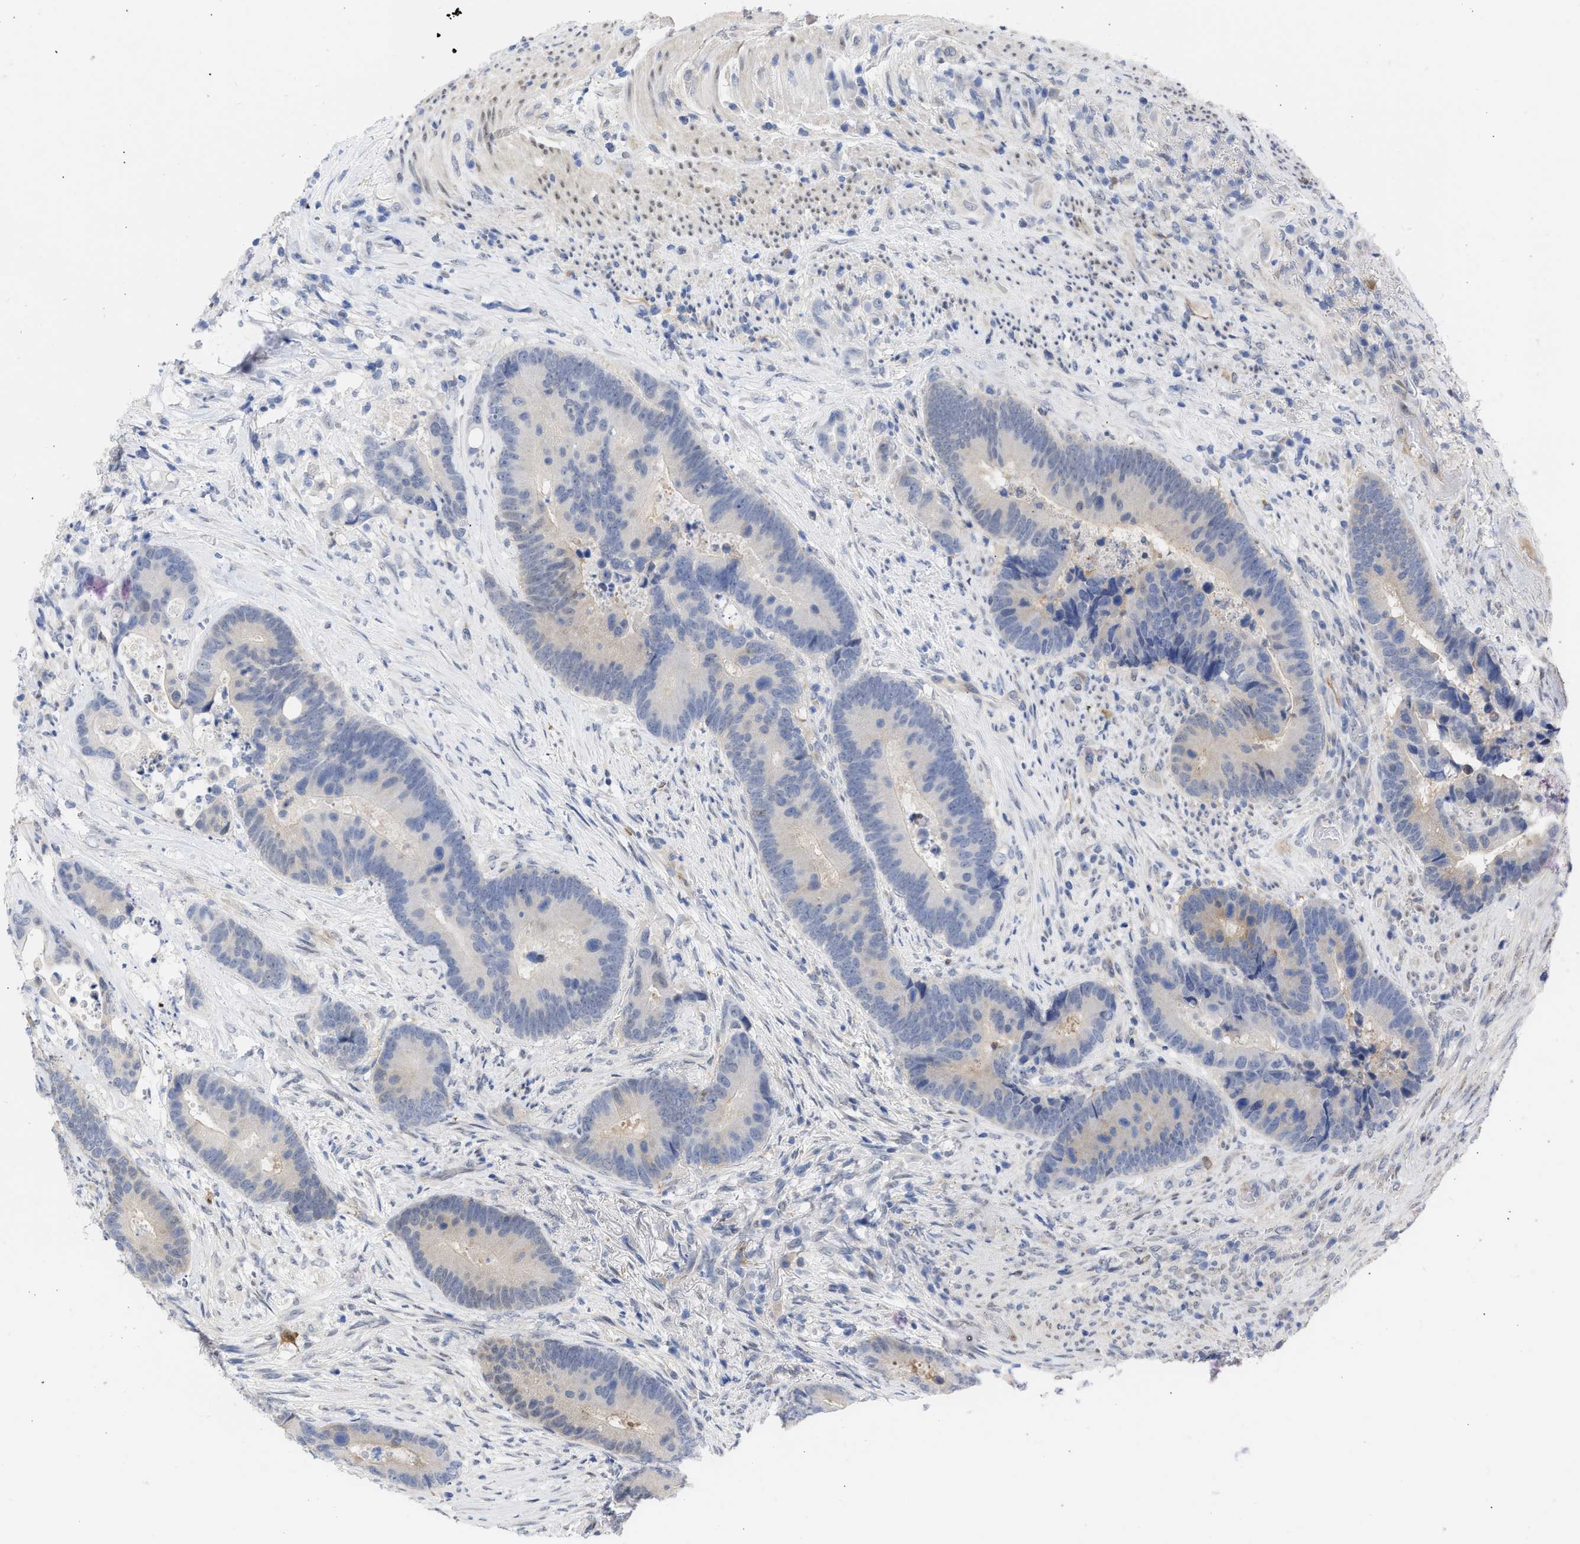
{"staining": {"intensity": "negative", "quantity": "none", "location": "none"}, "tissue": "colorectal cancer", "cell_type": "Tumor cells", "image_type": "cancer", "snomed": [{"axis": "morphology", "description": "Adenocarcinoma, NOS"}, {"axis": "topography", "description": "Rectum"}], "caption": "Human colorectal cancer (adenocarcinoma) stained for a protein using immunohistochemistry (IHC) reveals no staining in tumor cells.", "gene": "THRA", "patient": {"sex": "female", "age": 89}}